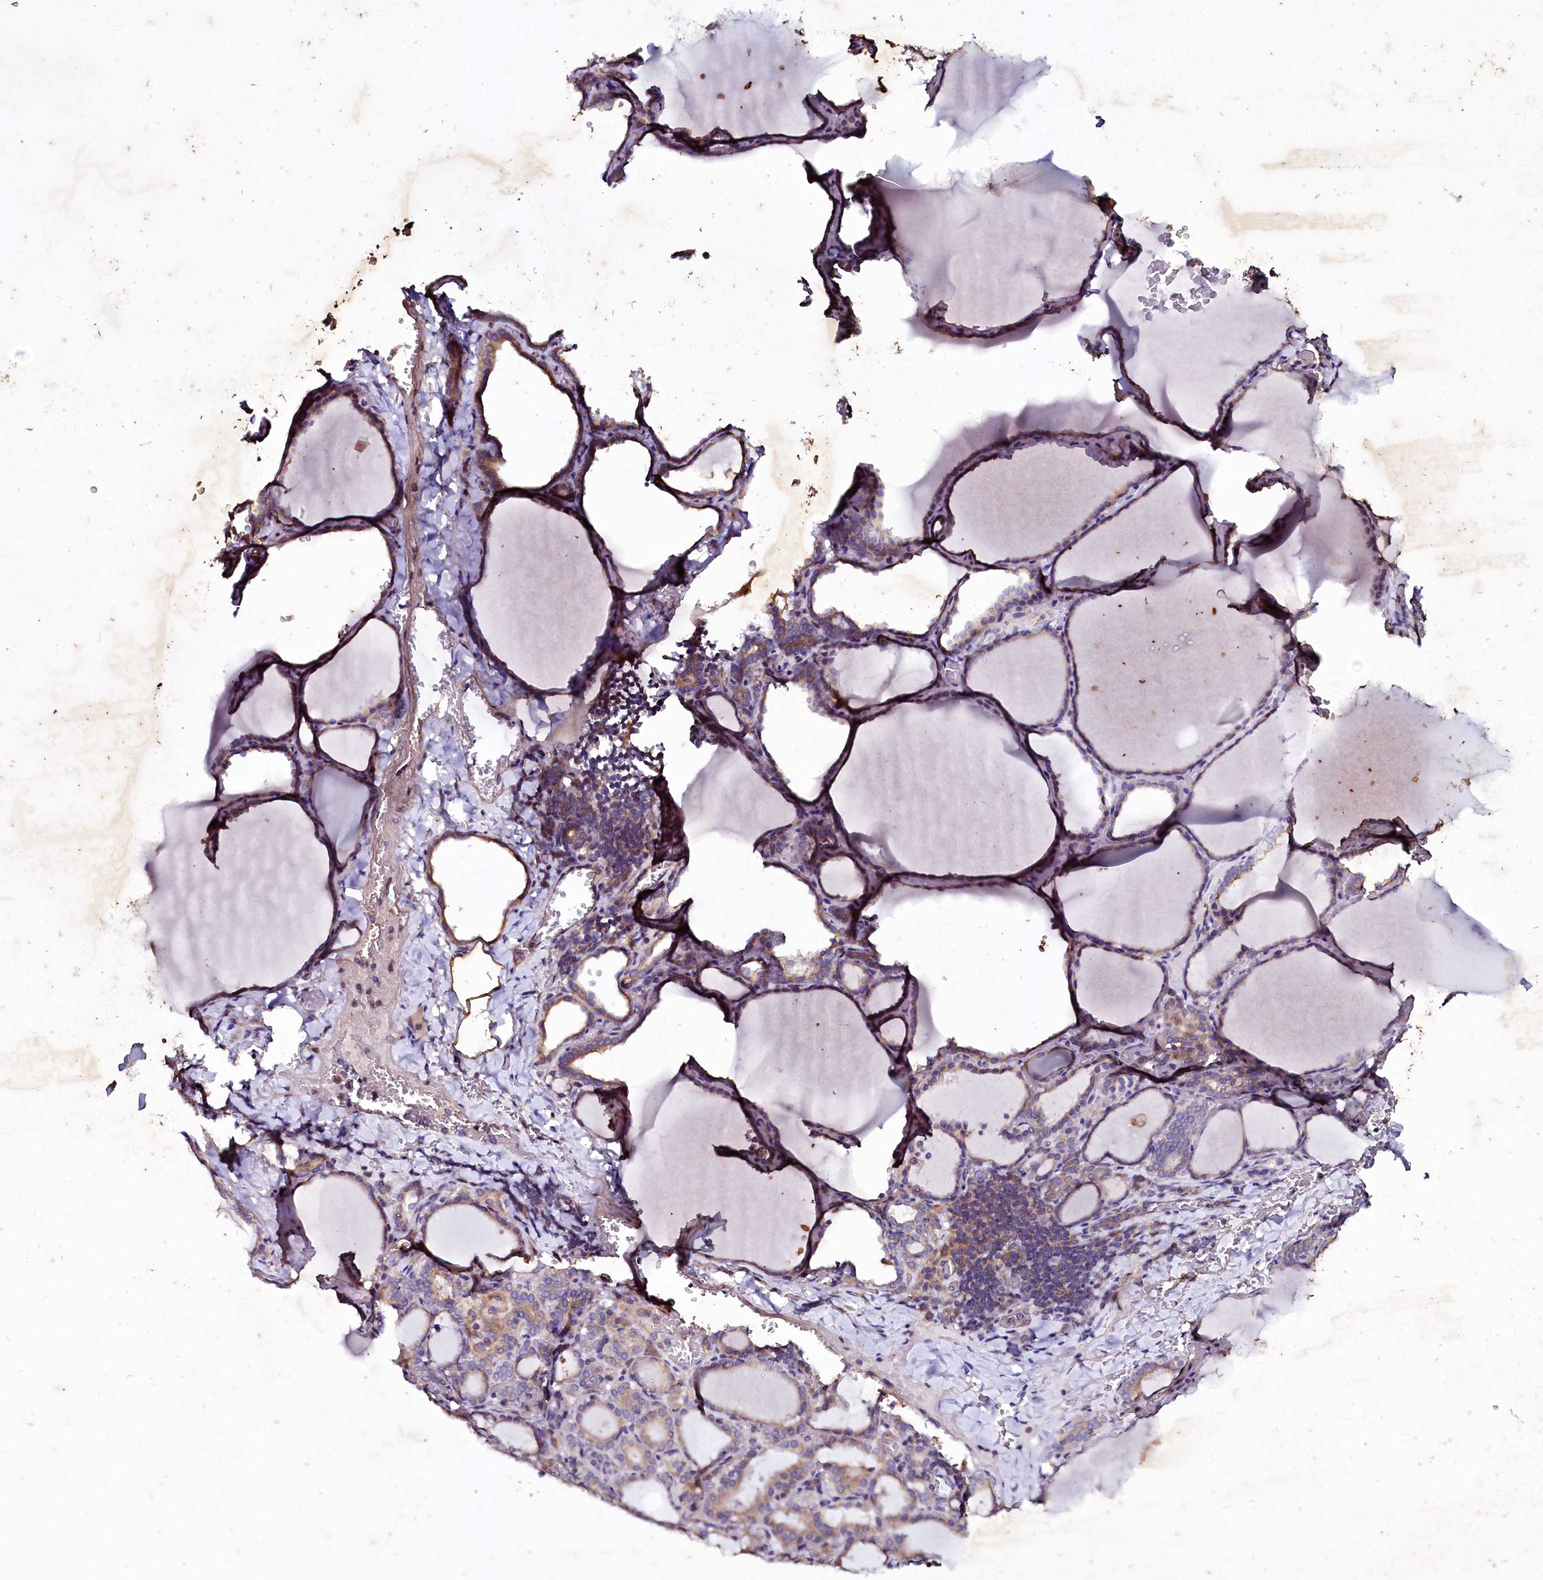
{"staining": {"intensity": "weak", "quantity": "25%-75%", "location": "cytoplasmic/membranous"}, "tissue": "thyroid gland", "cell_type": "Glandular cells", "image_type": "normal", "snomed": [{"axis": "morphology", "description": "Normal tissue, NOS"}, {"axis": "topography", "description": "Thyroid gland"}], "caption": "Unremarkable thyroid gland demonstrates weak cytoplasmic/membranous expression in about 25%-75% of glandular cells Ihc stains the protein in brown and the nuclei are stained blue..", "gene": "SELENOT", "patient": {"sex": "female", "age": 39}}